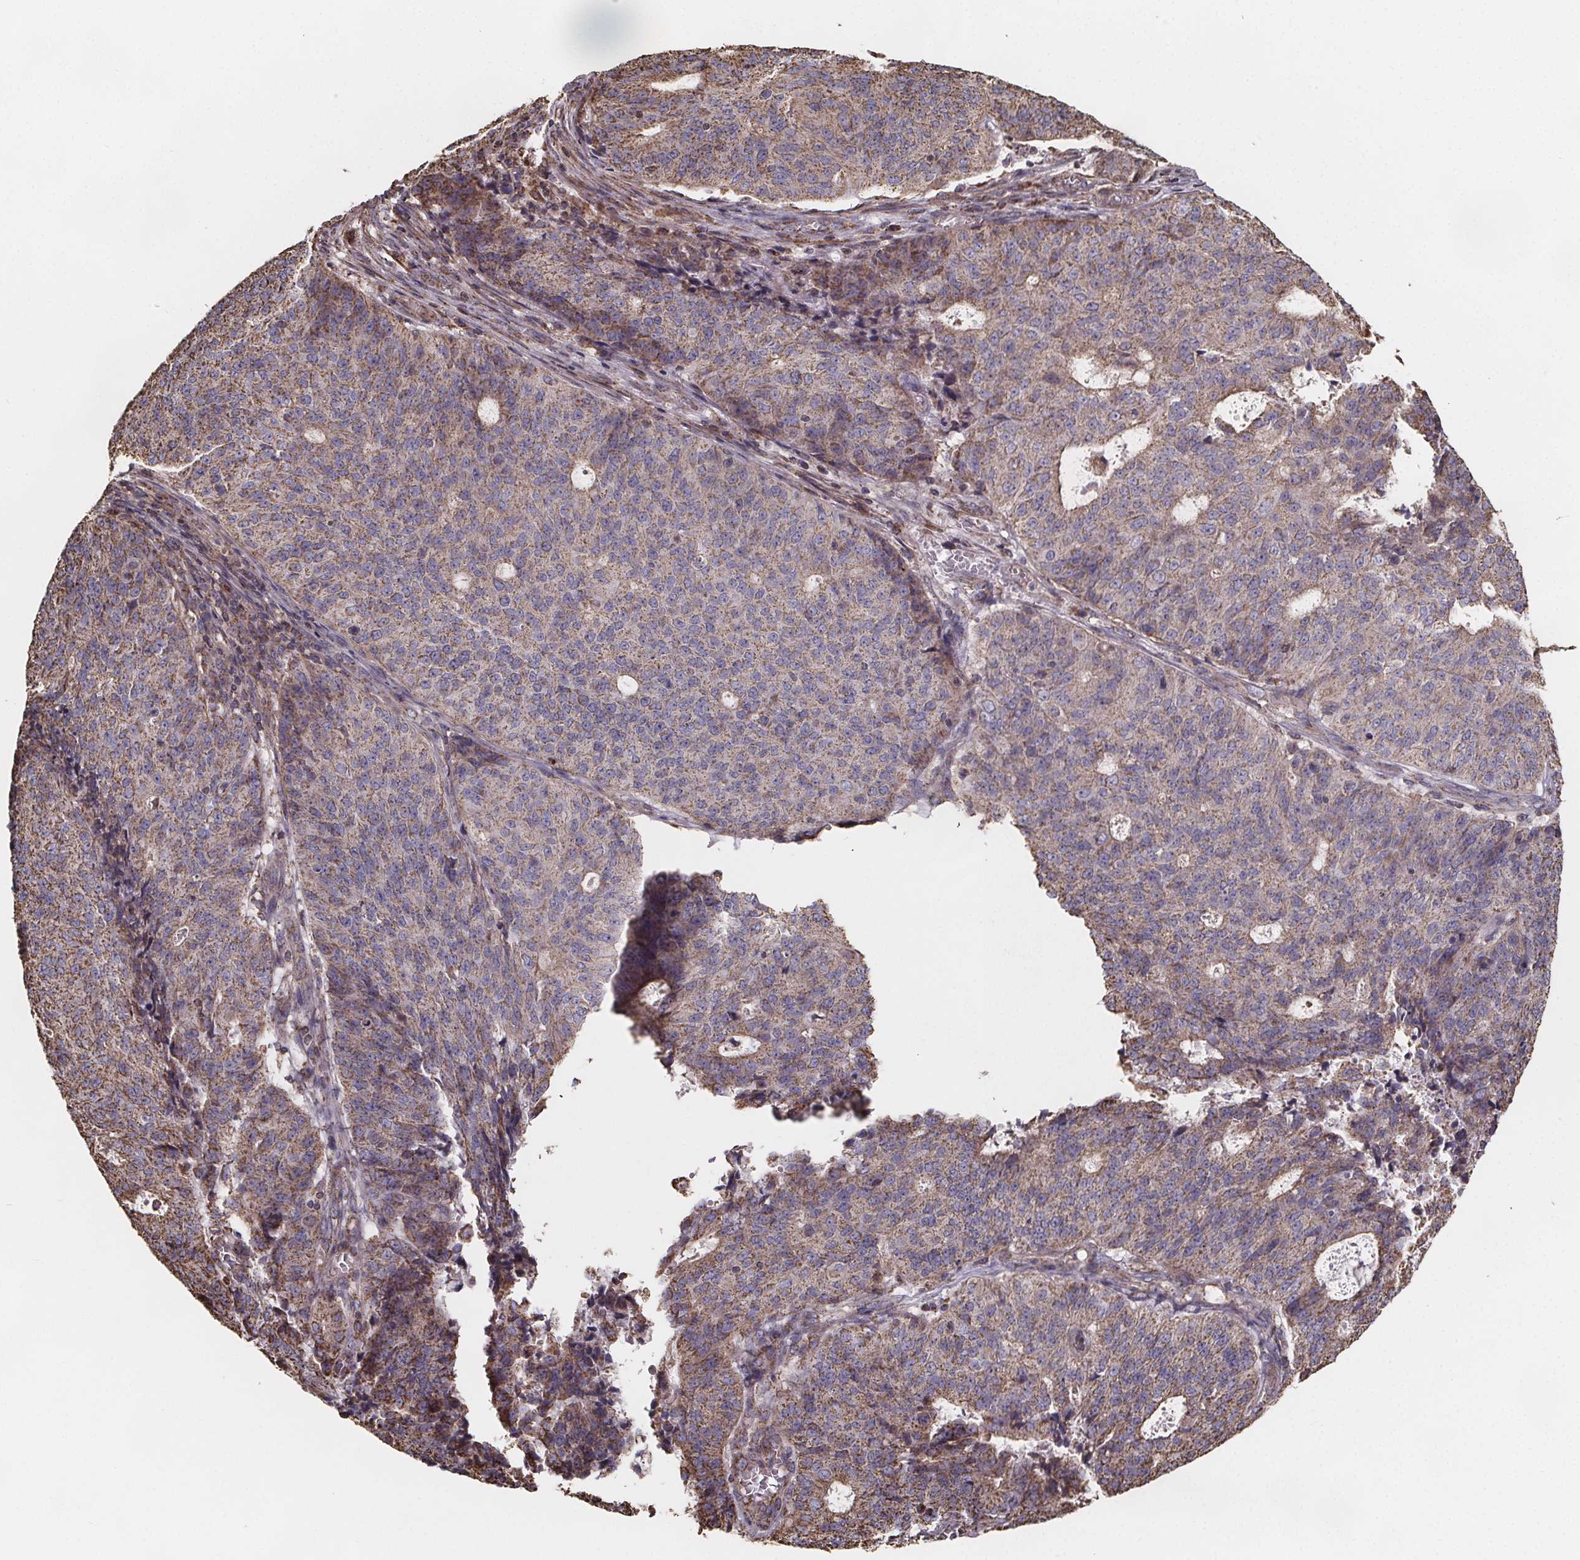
{"staining": {"intensity": "weak", "quantity": ">75%", "location": "cytoplasmic/membranous"}, "tissue": "endometrial cancer", "cell_type": "Tumor cells", "image_type": "cancer", "snomed": [{"axis": "morphology", "description": "Adenocarcinoma, NOS"}, {"axis": "topography", "description": "Endometrium"}], "caption": "A photomicrograph of human endometrial cancer stained for a protein shows weak cytoplasmic/membranous brown staining in tumor cells.", "gene": "SLC35D2", "patient": {"sex": "female", "age": 82}}